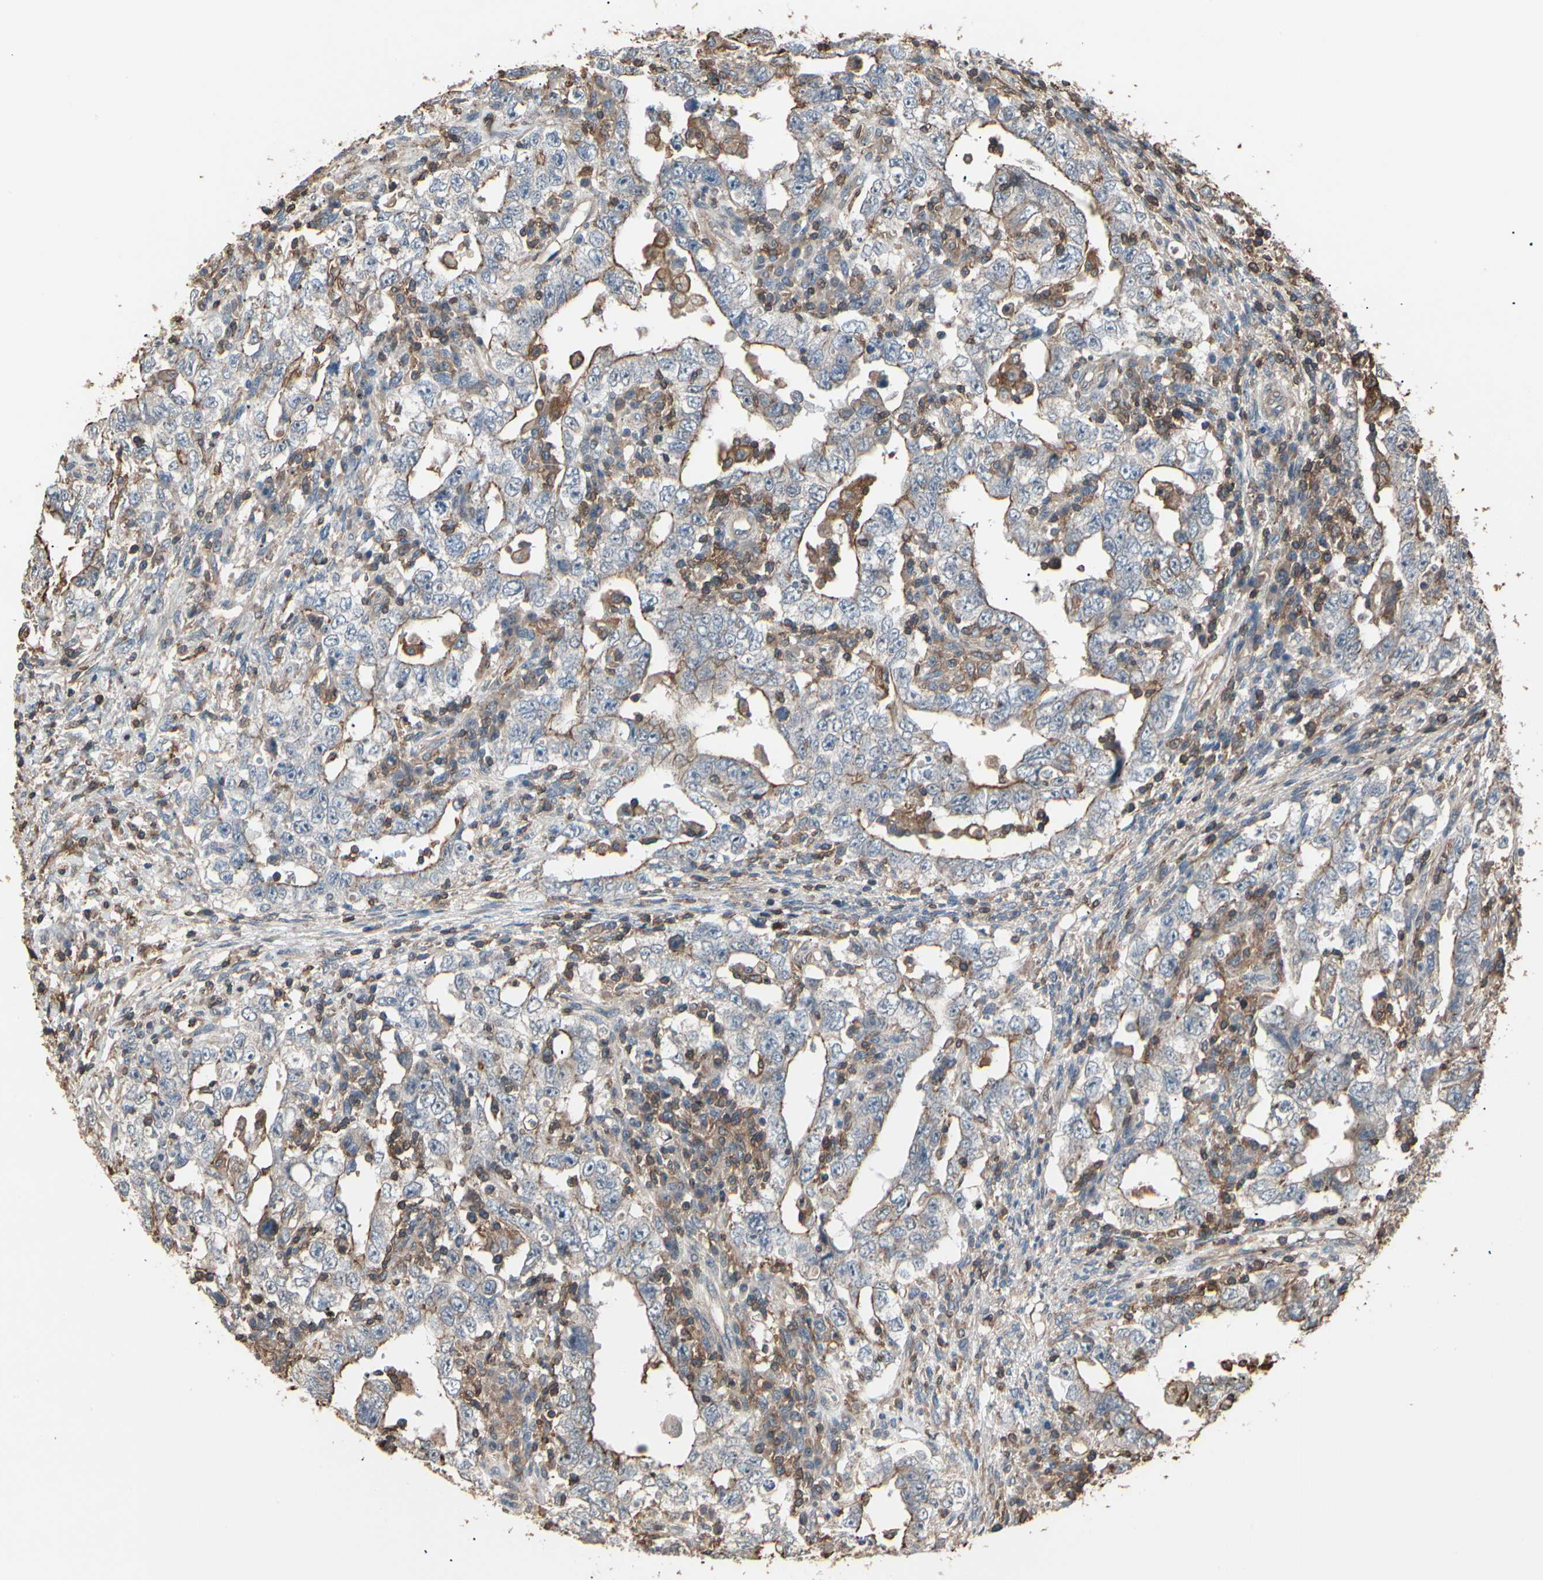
{"staining": {"intensity": "weak", "quantity": "<25%", "location": "cytoplasmic/membranous"}, "tissue": "testis cancer", "cell_type": "Tumor cells", "image_type": "cancer", "snomed": [{"axis": "morphology", "description": "Carcinoma, Embryonal, NOS"}, {"axis": "topography", "description": "Testis"}], "caption": "Testis embryonal carcinoma was stained to show a protein in brown. There is no significant expression in tumor cells.", "gene": "MAPK13", "patient": {"sex": "male", "age": 26}}